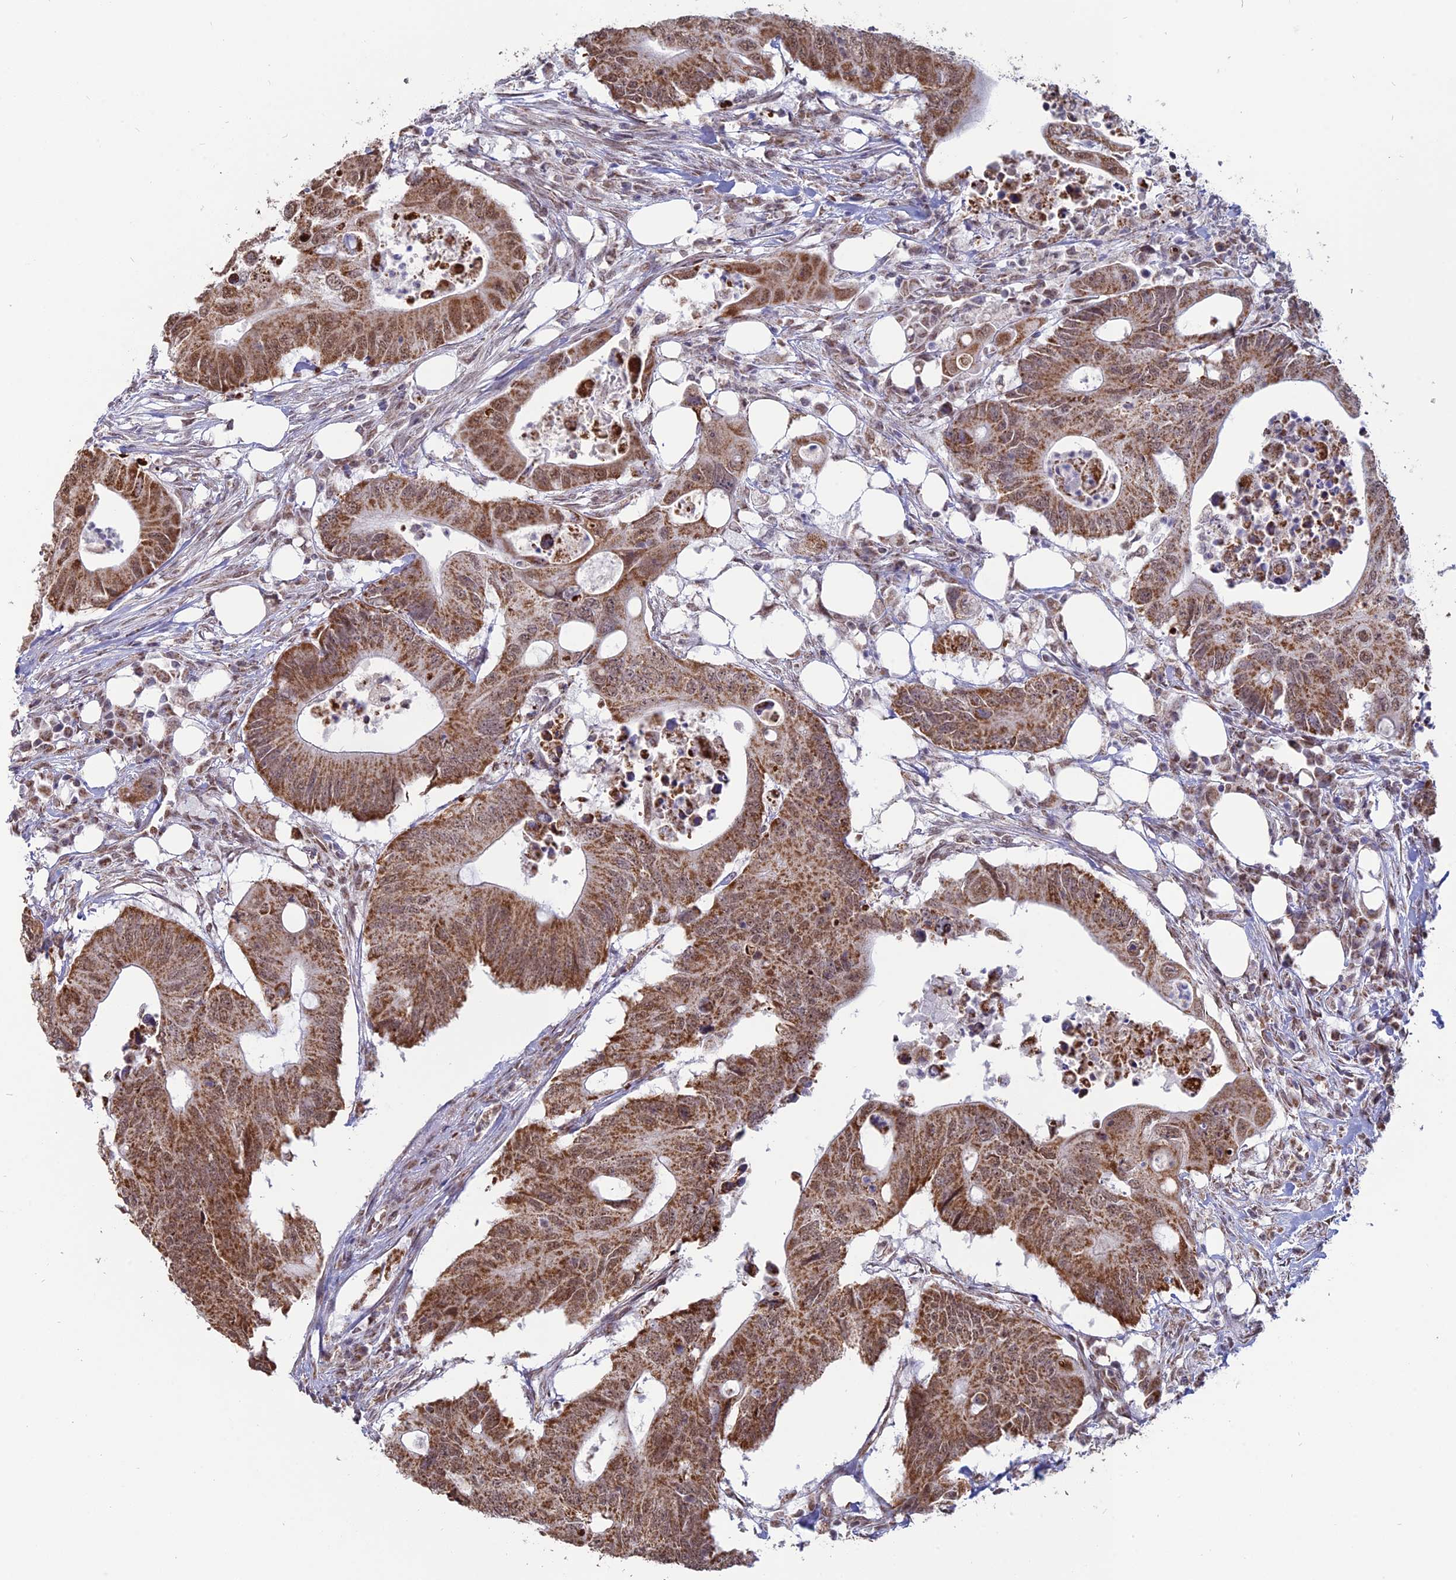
{"staining": {"intensity": "moderate", "quantity": ">75%", "location": "cytoplasmic/membranous"}, "tissue": "colorectal cancer", "cell_type": "Tumor cells", "image_type": "cancer", "snomed": [{"axis": "morphology", "description": "Adenocarcinoma, NOS"}, {"axis": "topography", "description": "Colon"}], "caption": "Human adenocarcinoma (colorectal) stained for a protein (brown) shows moderate cytoplasmic/membranous positive positivity in about >75% of tumor cells.", "gene": "ARHGAP40", "patient": {"sex": "male", "age": 71}}